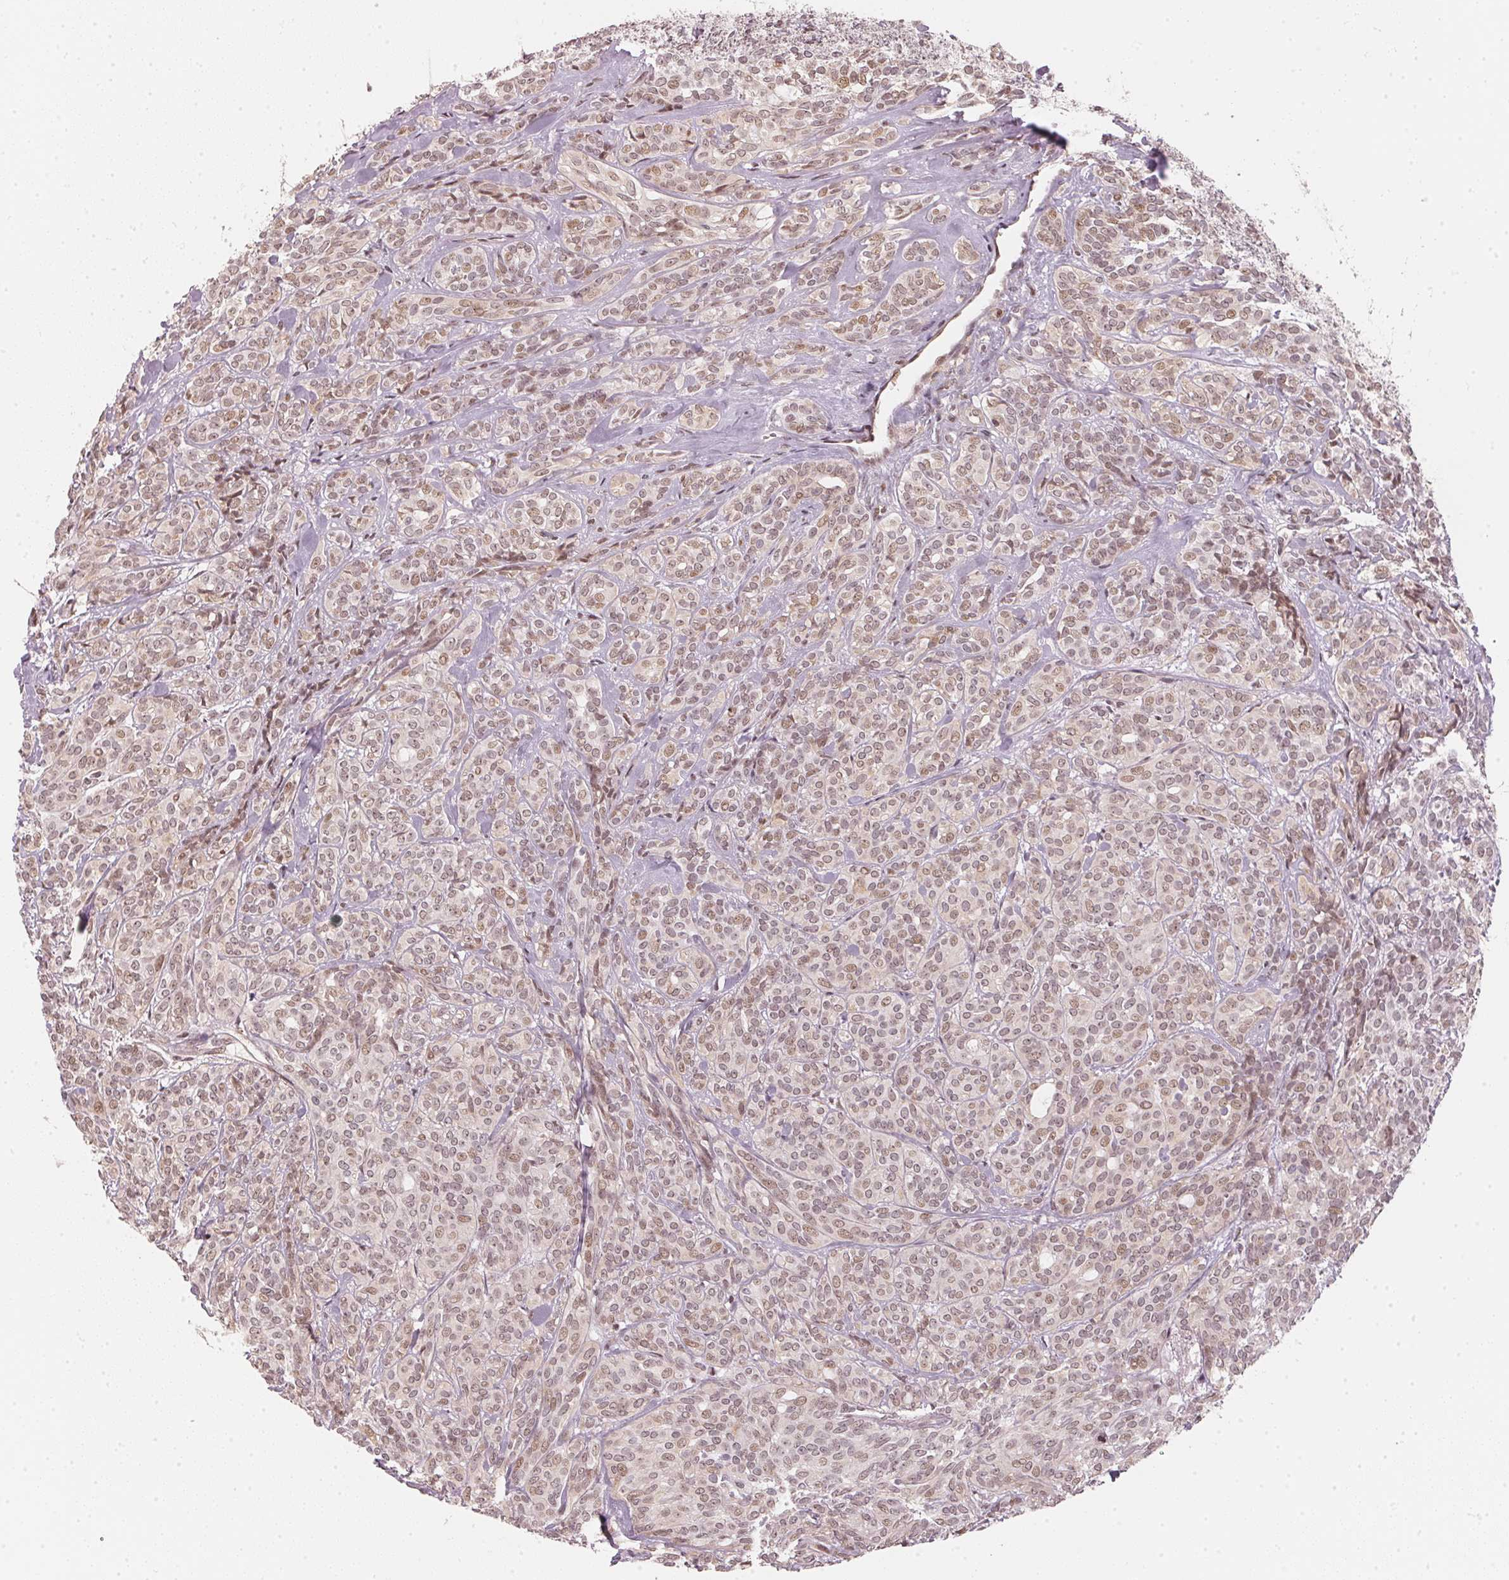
{"staining": {"intensity": "weak", "quantity": ">75%", "location": "nuclear"}, "tissue": "head and neck cancer", "cell_type": "Tumor cells", "image_type": "cancer", "snomed": [{"axis": "morphology", "description": "Adenocarcinoma, NOS"}, {"axis": "topography", "description": "Head-Neck"}], "caption": "Weak nuclear staining is appreciated in about >75% of tumor cells in adenocarcinoma (head and neck). Ihc stains the protein of interest in brown and the nuclei are stained blue.", "gene": "KAT6A", "patient": {"sex": "female", "age": 57}}